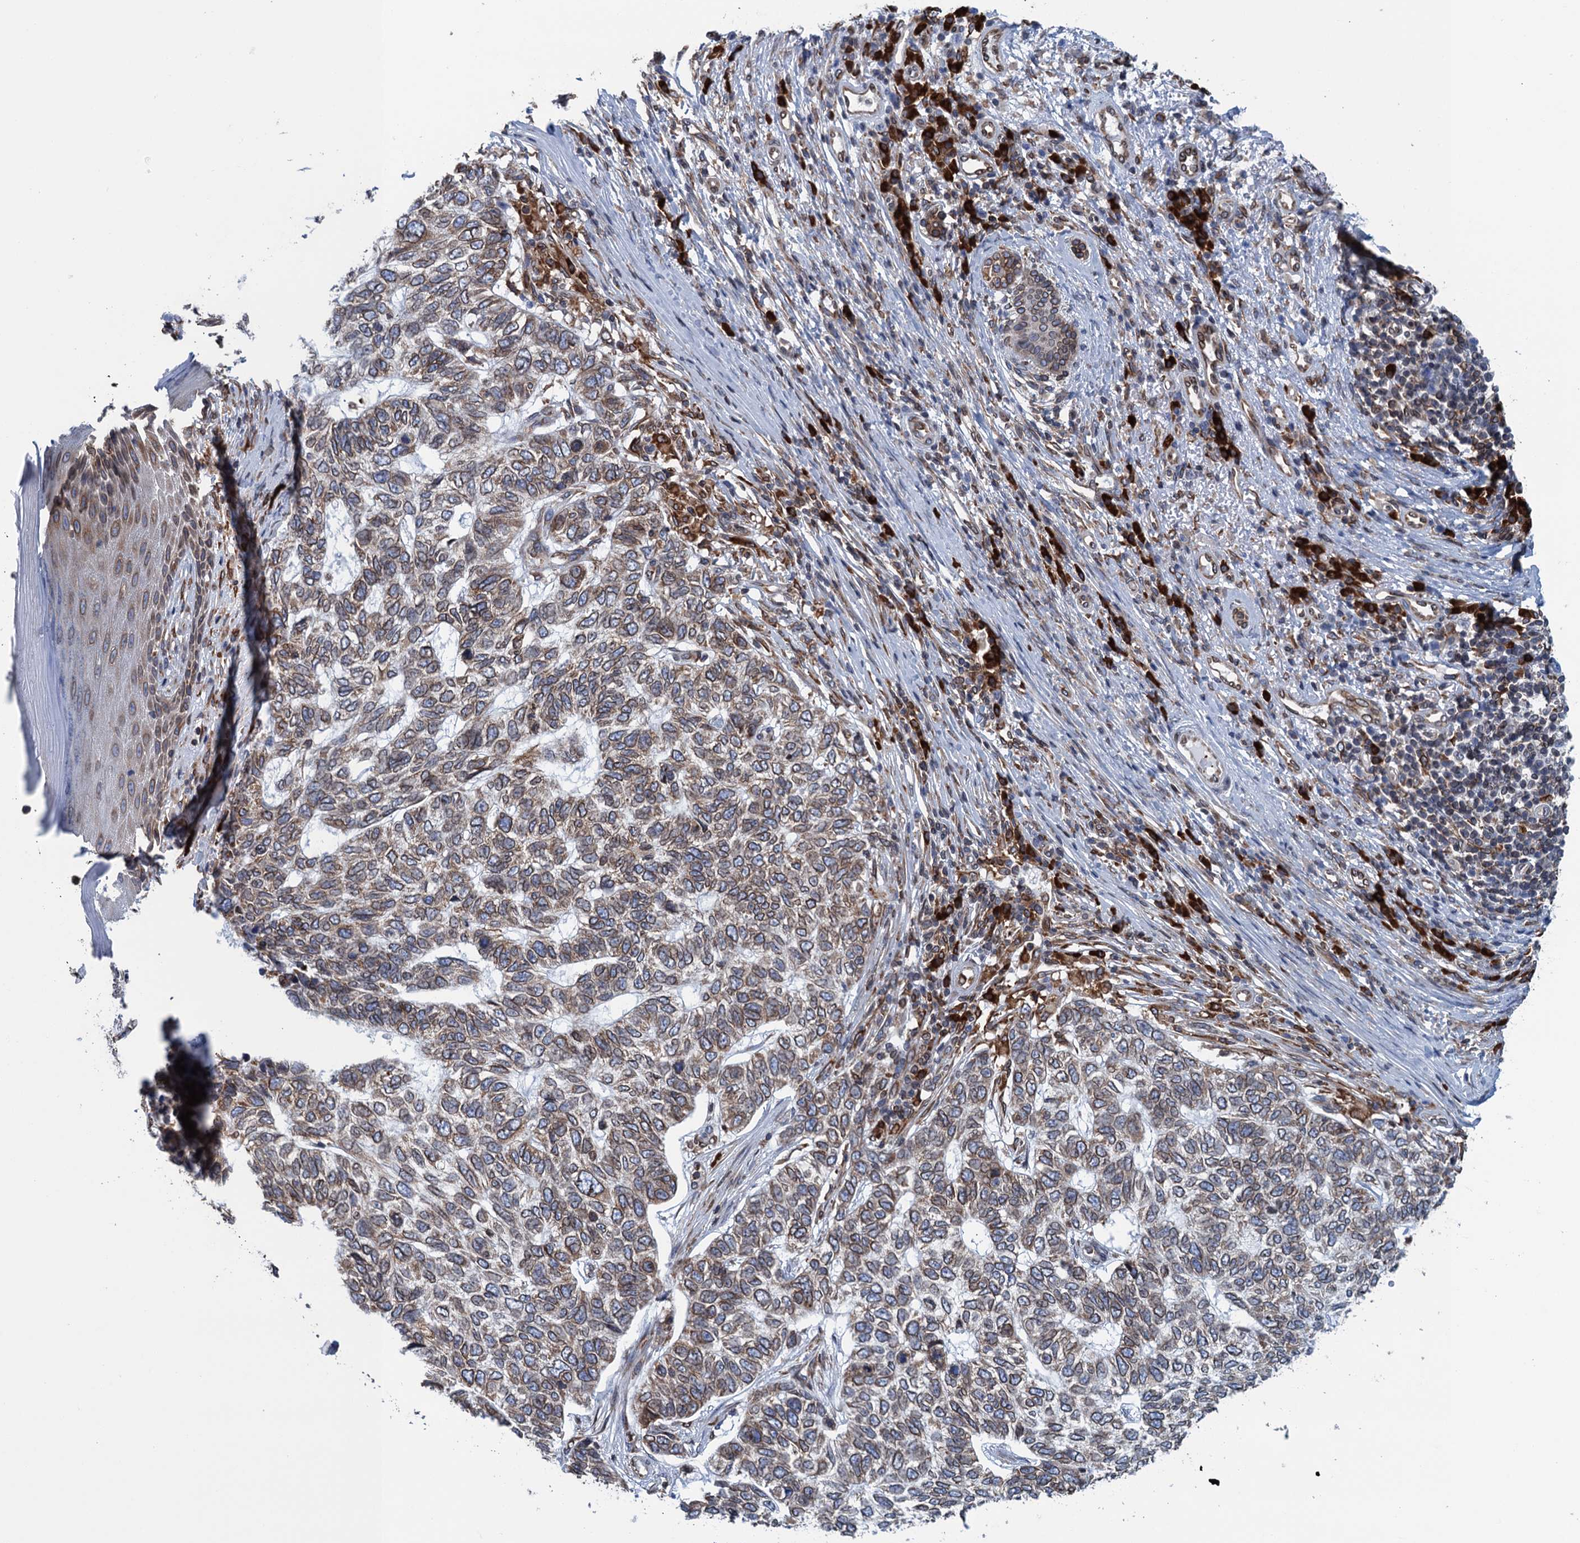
{"staining": {"intensity": "weak", "quantity": ">75%", "location": "cytoplasmic/membranous"}, "tissue": "skin cancer", "cell_type": "Tumor cells", "image_type": "cancer", "snomed": [{"axis": "morphology", "description": "Basal cell carcinoma"}, {"axis": "topography", "description": "Skin"}], "caption": "Skin cancer stained for a protein demonstrates weak cytoplasmic/membranous positivity in tumor cells.", "gene": "TMEM205", "patient": {"sex": "female", "age": 65}}